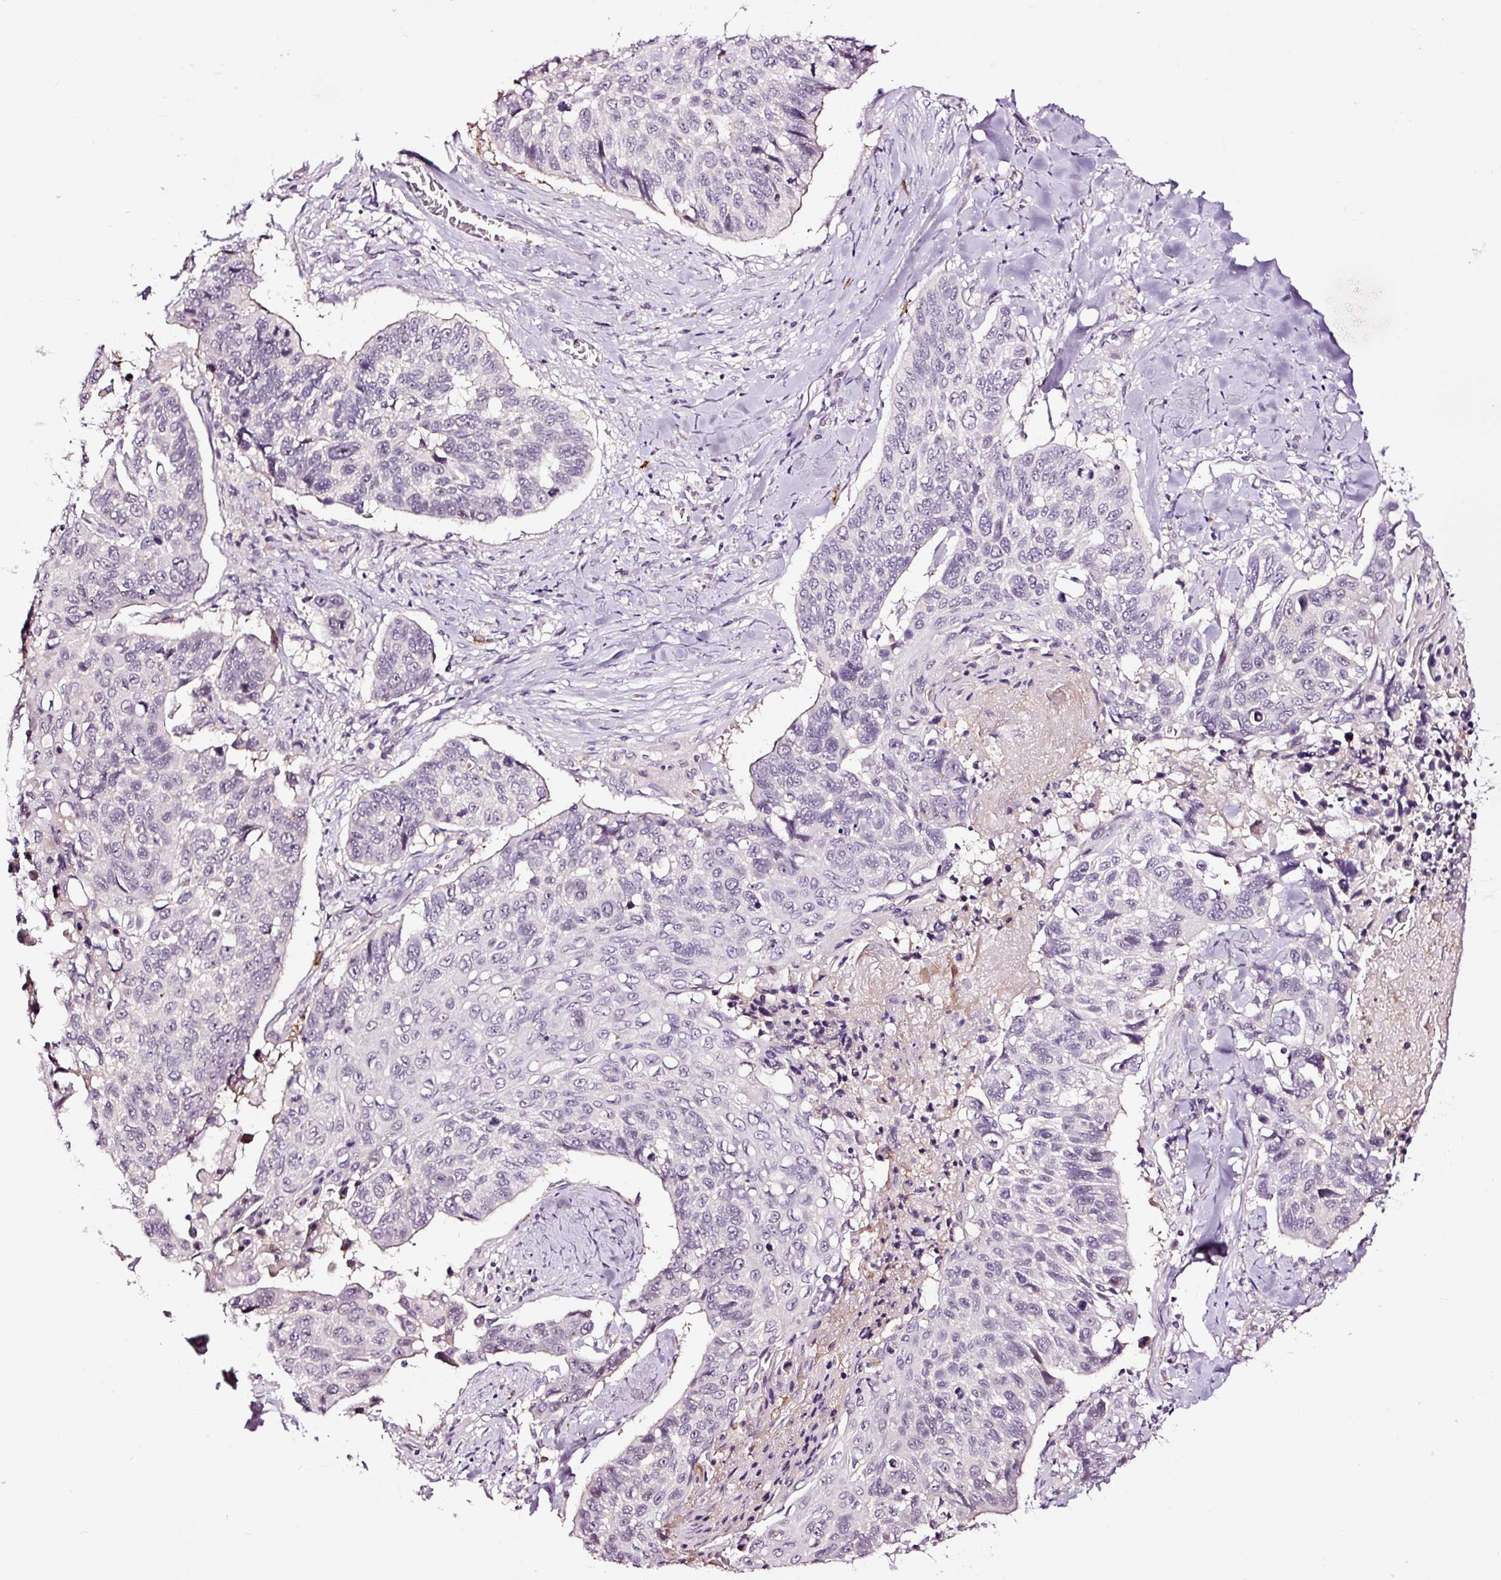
{"staining": {"intensity": "negative", "quantity": "none", "location": "none"}, "tissue": "lung cancer", "cell_type": "Tumor cells", "image_type": "cancer", "snomed": [{"axis": "morphology", "description": "Squamous cell carcinoma, NOS"}, {"axis": "topography", "description": "Lung"}], "caption": "This is an IHC image of lung cancer. There is no positivity in tumor cells.", "gene": "UTP14A", "patient": {"sex": "male", "age": 62}}